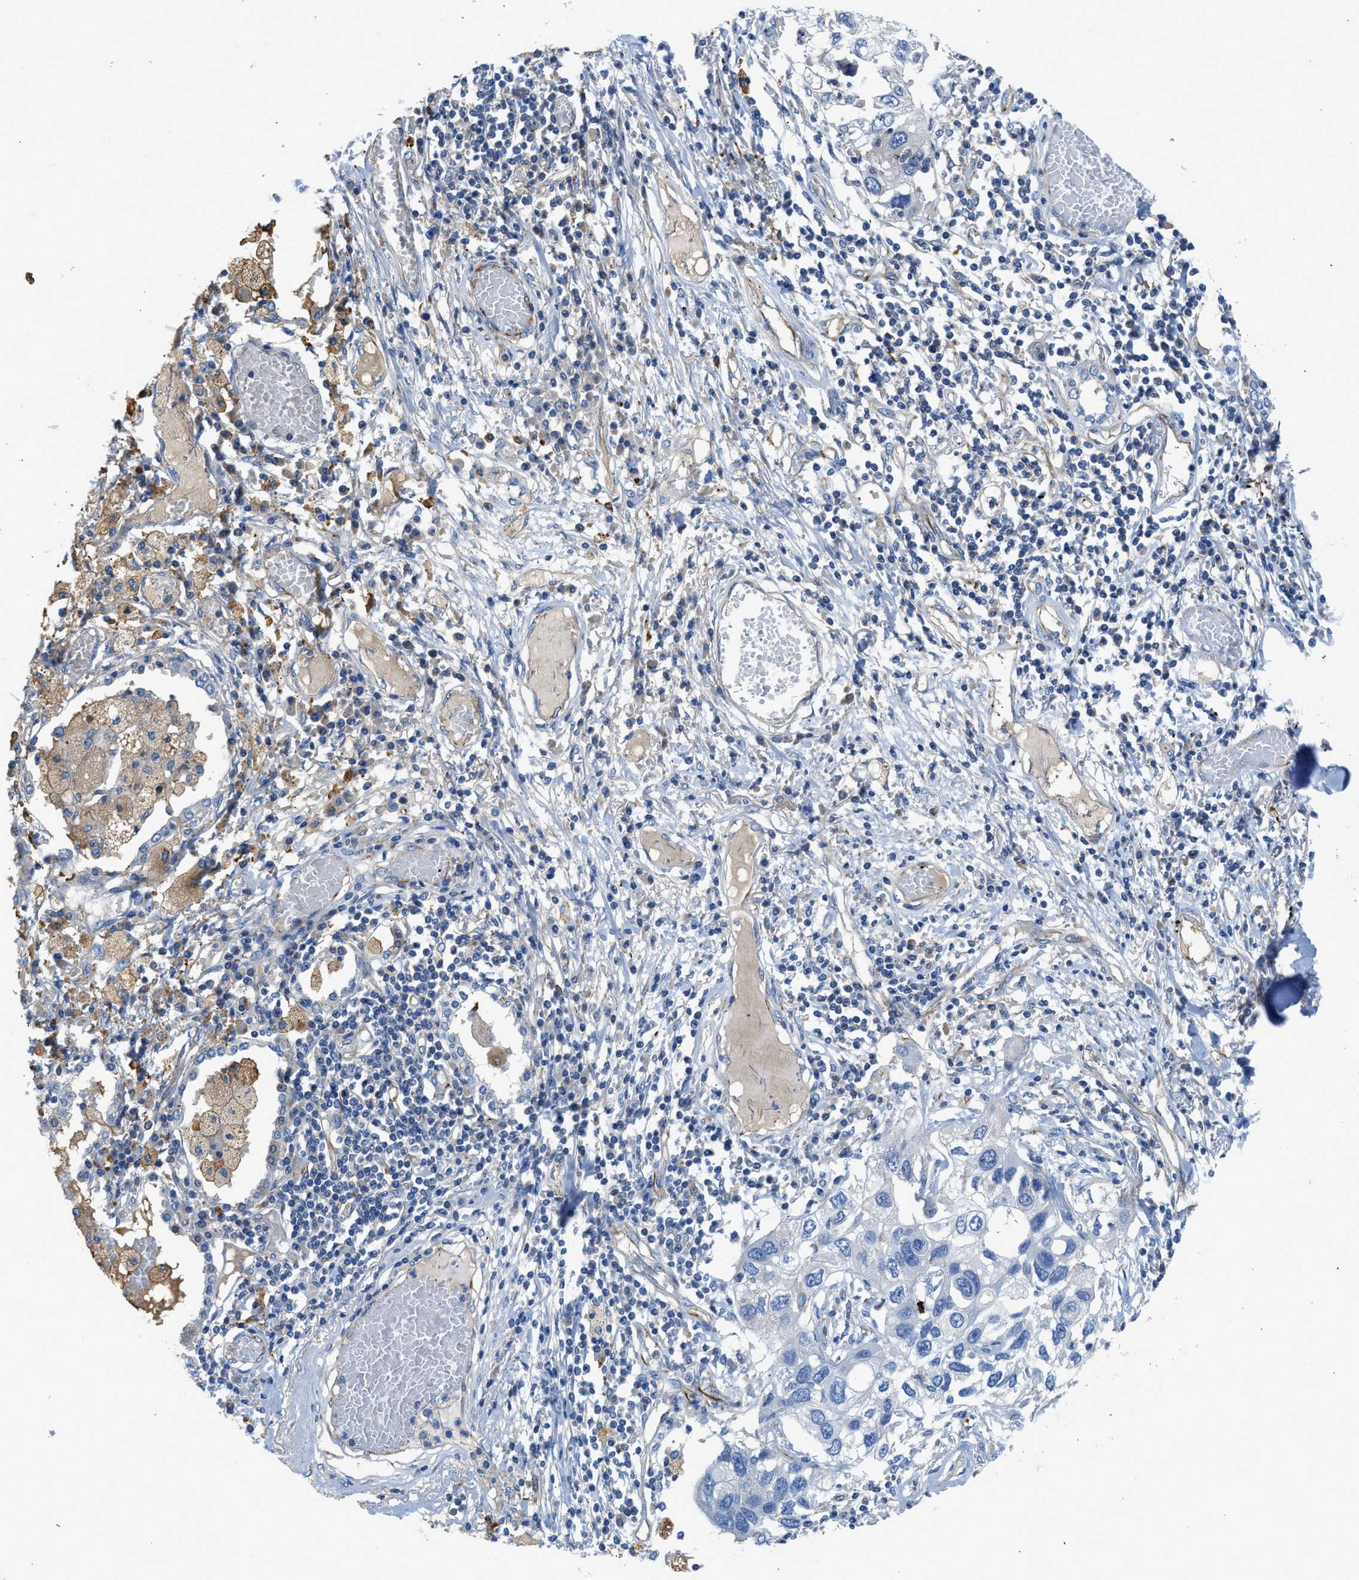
{"staining": {"intensity": "negative", "quantity": "none", "location": "none"}, "tissue": "lung cancer", "cell_type": "Tumor cells", "image_type": "cancer", "snomed": [{"axis": "morphology", "description": "Squamous cell carcinoma, NOS"}, {"axis": "topography", "description": "Lung"}], "caption": "DAB (3,3'-diaminobenzidine) immunohistochemical staining of lung cancer (squamous cell carcinoma) displays no significant staining in tumor cells.", "gene": "XCR1", "patient": {"sex": "male", "age": 71}}